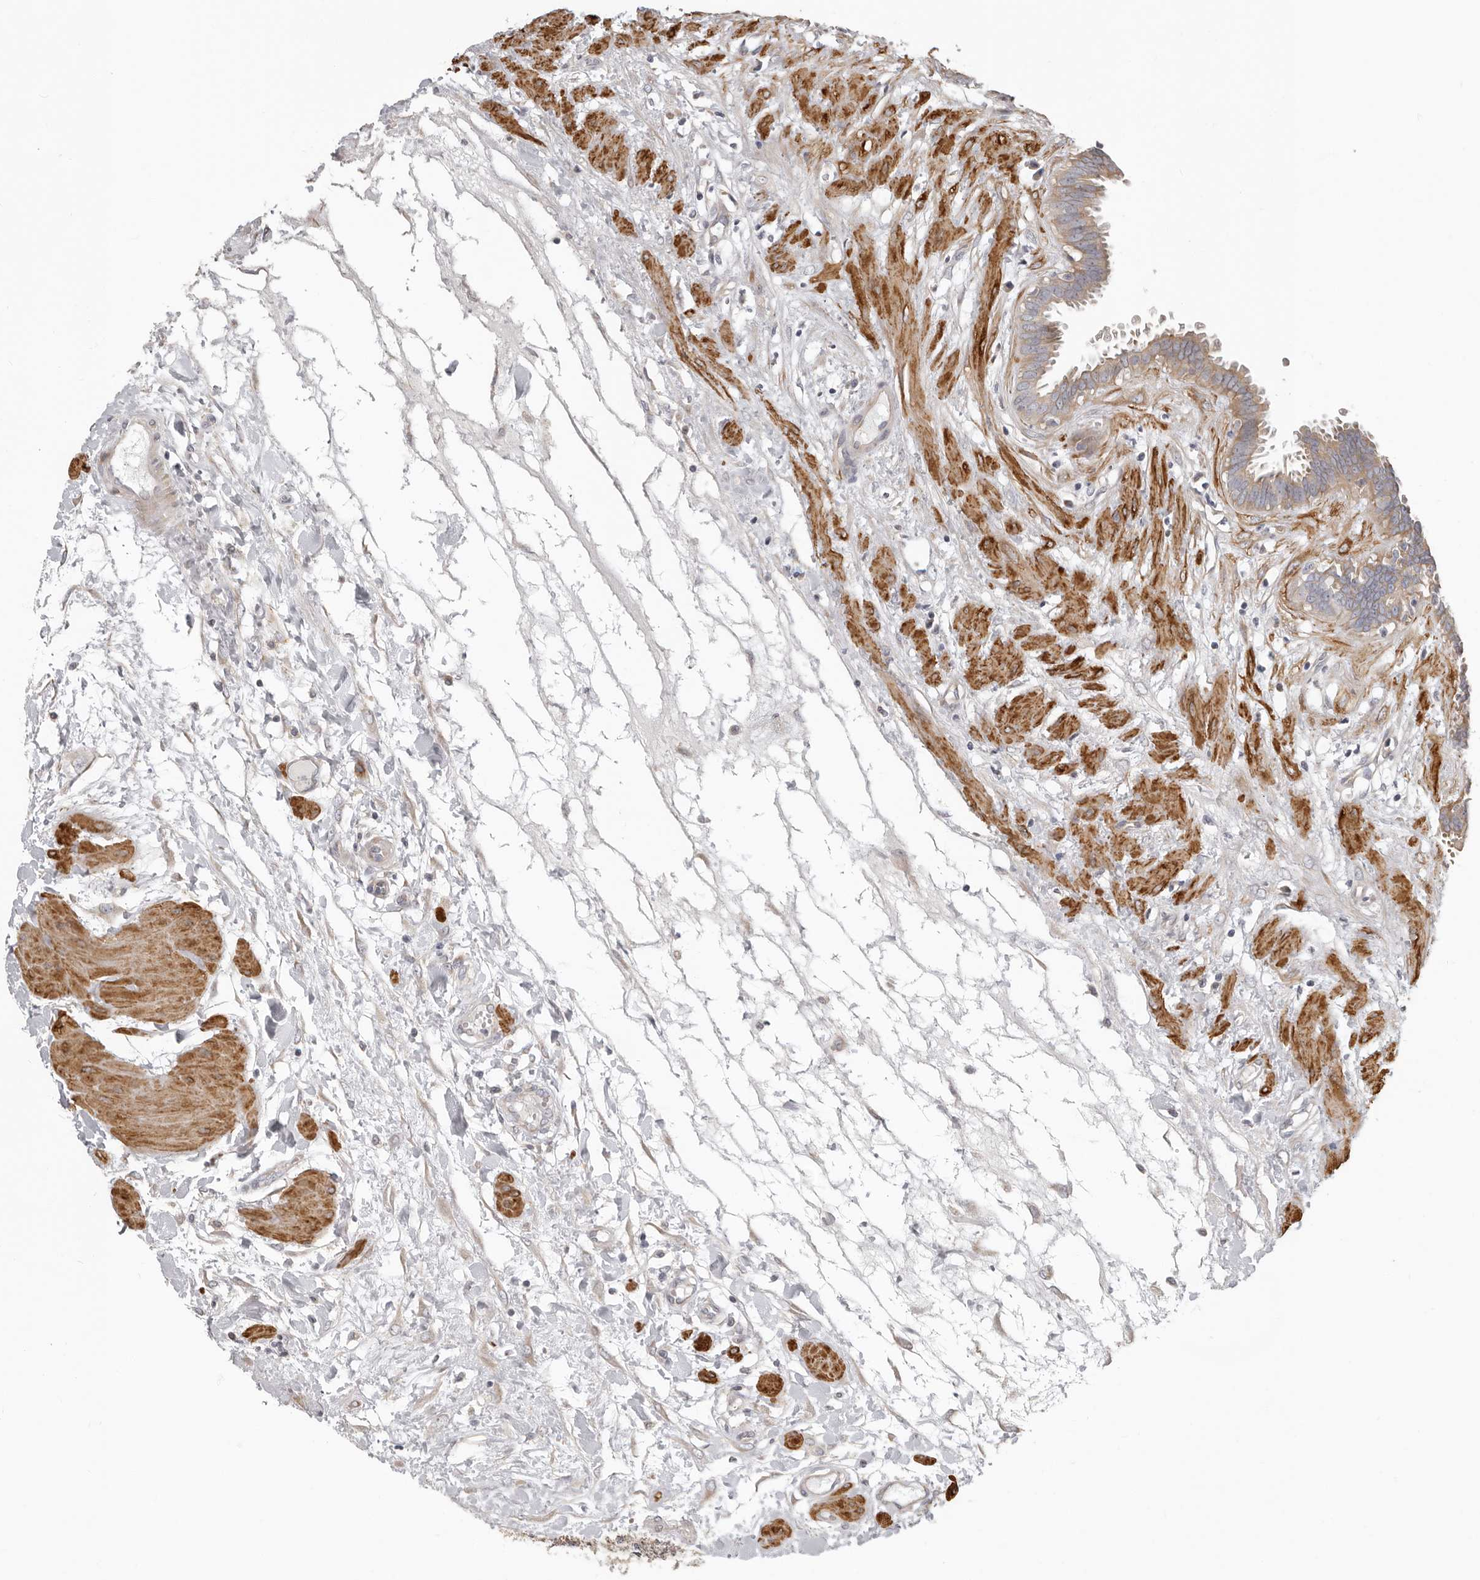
{"staining": {"intensity": "moderate", "quantity": ">75%", "location": "cytoplasmic/membranous"}, "tissue": "fallopian tube", "cell_type": "Glandular cells", "image_type": "normal", "snomed": [{"axis": "morphology", "description": "Normal tissue, NOS"}, {"axis": "topography", "description": "Fallopian tube"}, {"axis": "topography", "description": "Placenta"}], "caption": "Immunohistochemical staining of normal human fallopian tube exhibits medium levels of moderate cytoplasmic/membranous positivity in approximately >75% of glandular cells.", "gene": "UNK", "patient": {"sex": "female", "age": 32}}